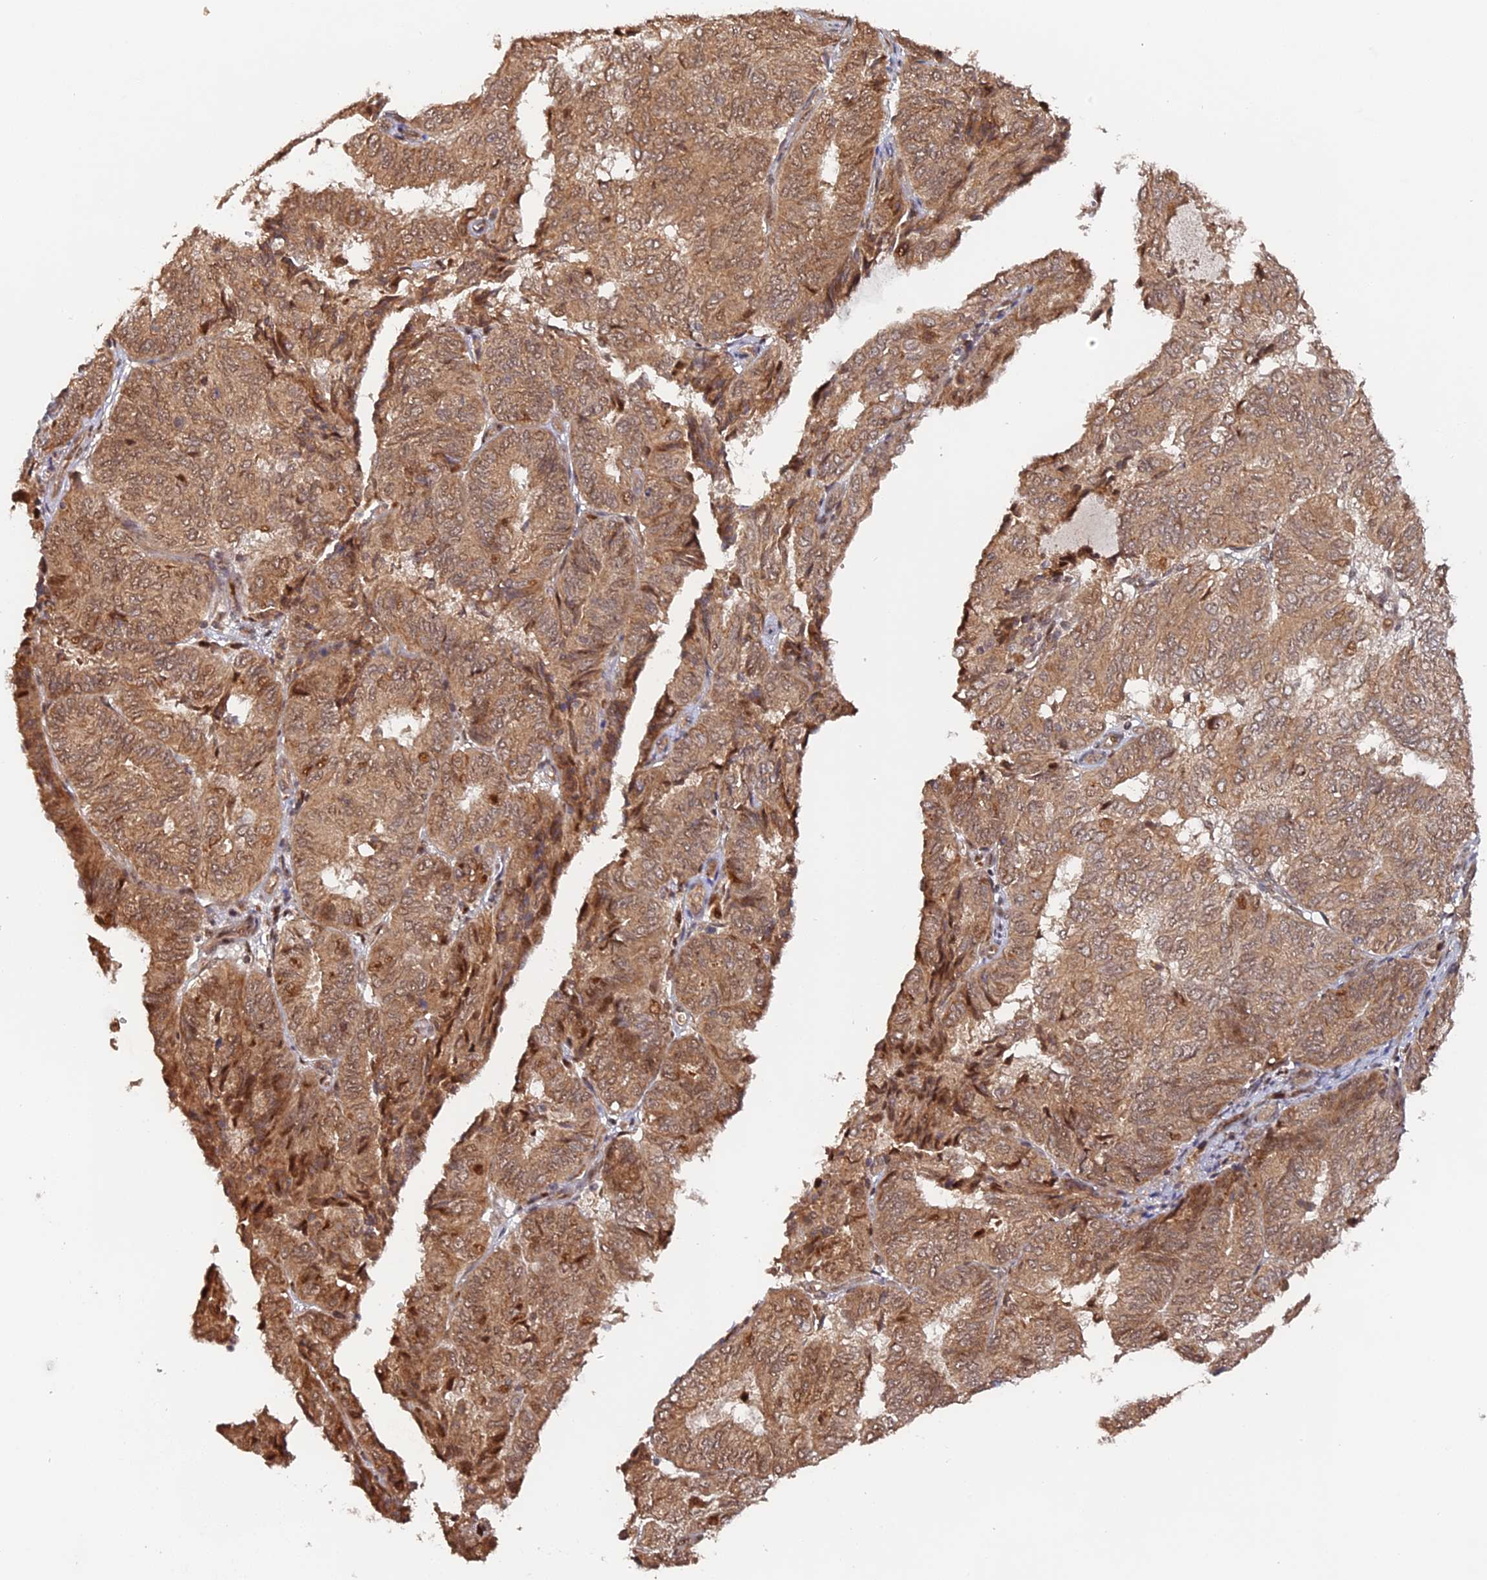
{"staining": {"intensity": "moderate", "quantity": ">75%", "location": "cytoplasmic/membranous,nuclear"}, "tissue": "endometrial cancer", "cell_type": "Tumor cells", "image_type": "cancer", "snomed": [{"axis": "morphology", "description": "Adenocarcinoma, NOS"}, {"axis": "topography", "description": "Uterus"}], "caption": "A medium amount of moderate cytoplasmic/membranous and nuclear positivity is seen in about >75% of tumor cells in endometrial cancer (adenocarcinoma) tissue.", "gene": "ANKRD24", "patient": {"sex": "female", "age": 60}}